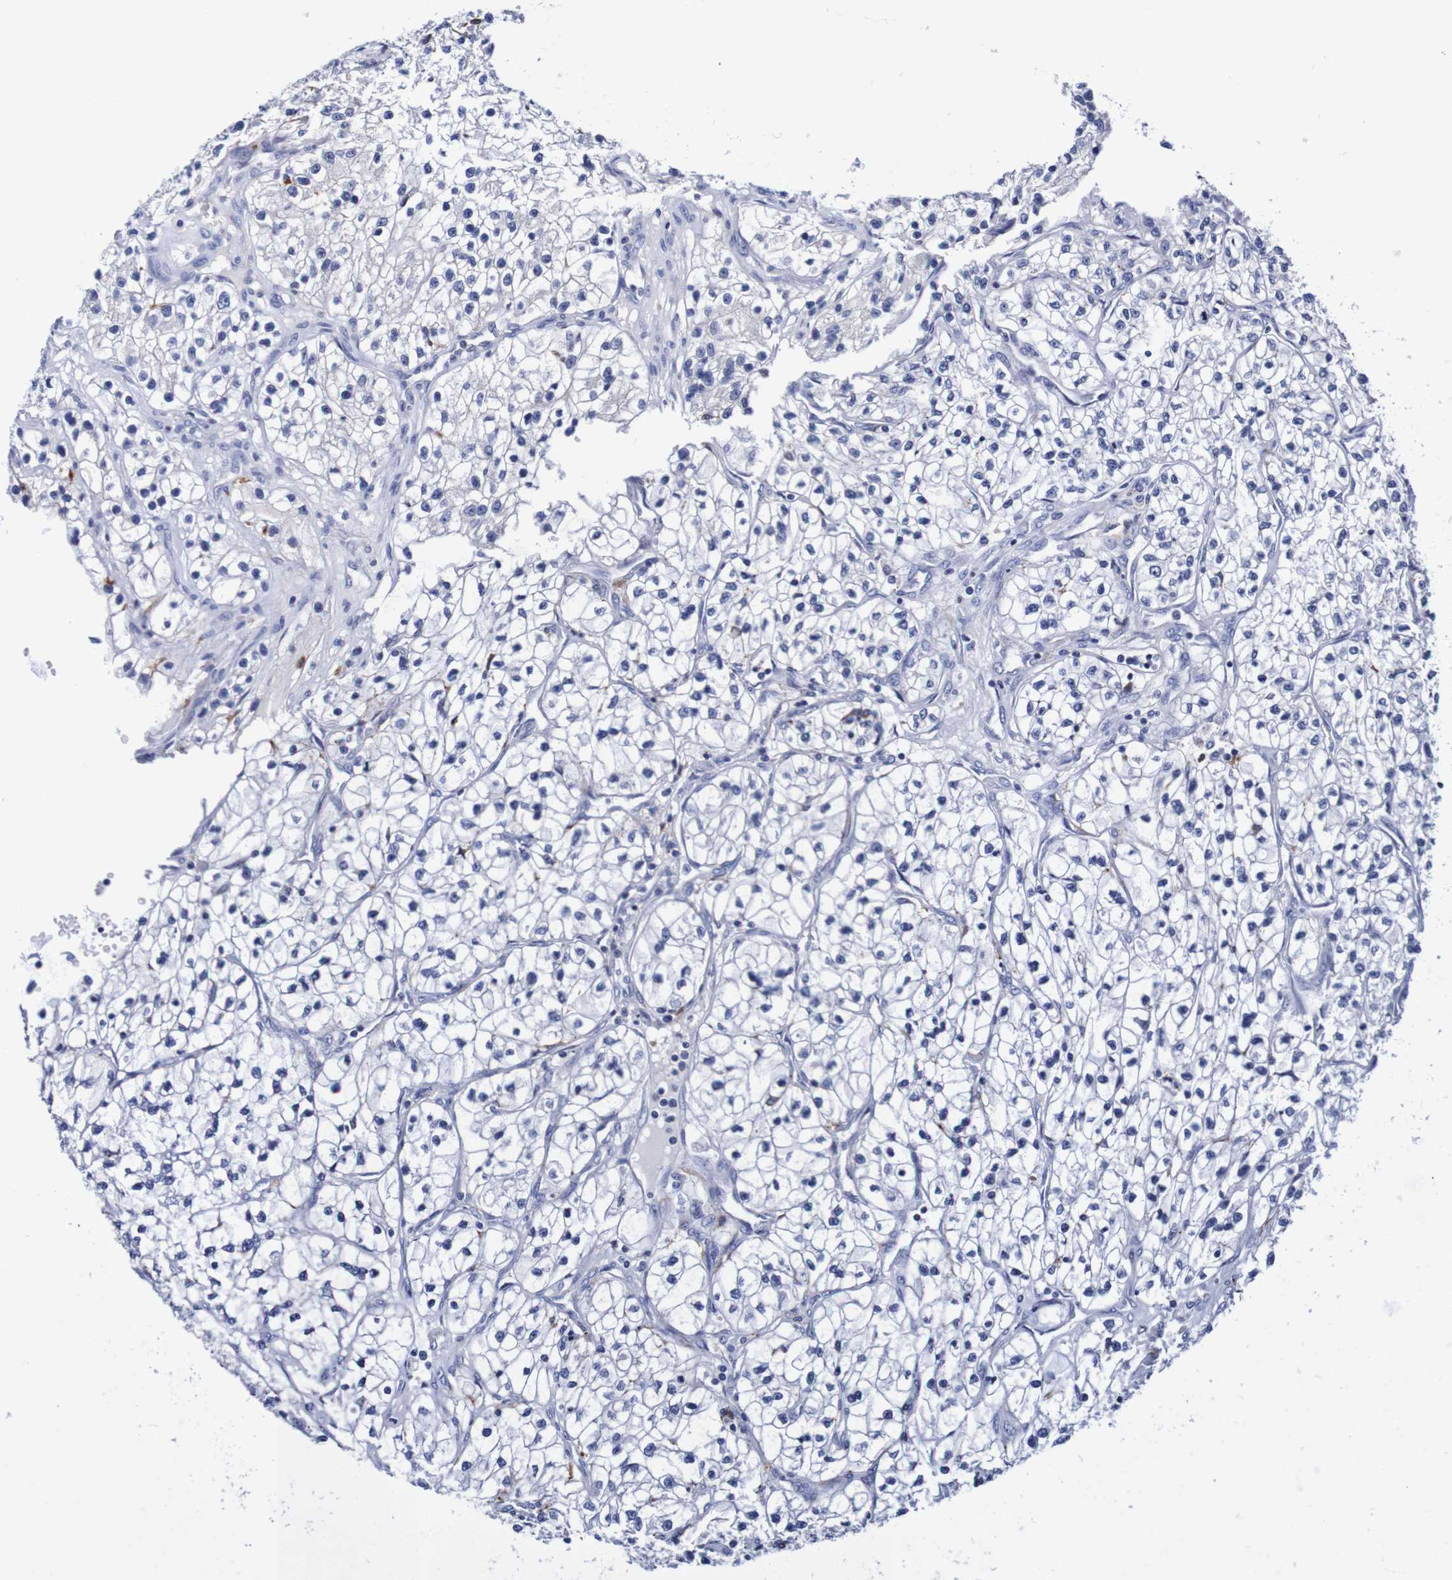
{"staining": {"intensity": "negative", "quantity": "none", "location": "none"}, "tissue": "renal cancer", "cell_type": "Tumor cells", "image_type": "cancer", "snomed": [{"axis": "morphology", "description": "Adenocarcinoma, NOS"}, {"axis": "topography", "description": "Kidney"}], "caption": "The IHC image has no significant staining in tumor cells of renal adenocarcinoma tissue. Brightfield microscopy of immunohistochemistry stained with DAB (3,3'-diaminobenzidine) (brown) and hematoxylin (blue), captured at high magnification.", "gene": "SEZ6", "patient": {"sex": "female", "age": 57}}